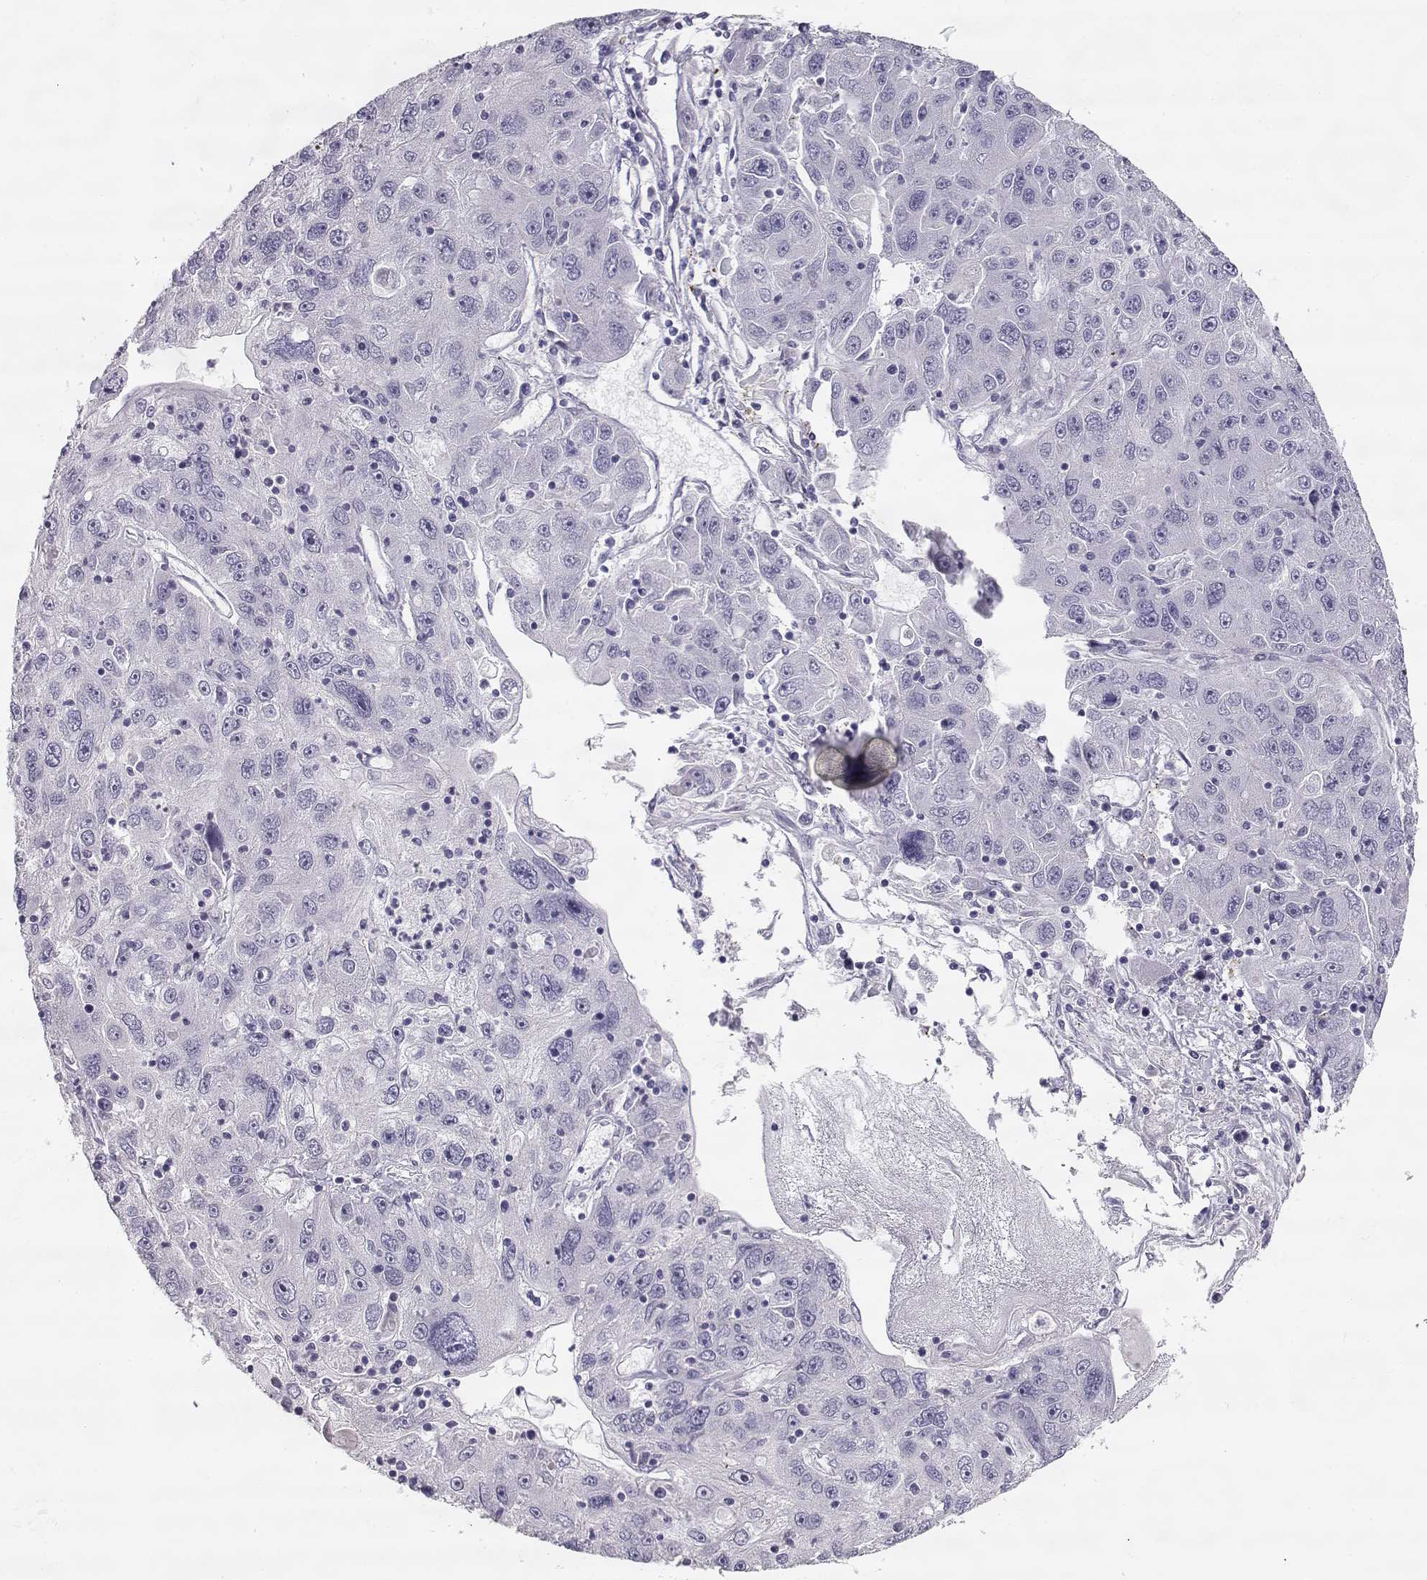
{"staining": {"intensity": "negative", "quantity": "none", "location": "none"}, "tissue": "stomach cancer", "cell_type": "Tumor cells", "image_type": "cancer", "snomed": [{"axis": "morphology", "description": "Adenocarcinoma, NOS"}, {"axis": "topography", "description": "Stomach"}], "caption": "This is a image of immunohistochemistry staining of stomach cancer (adenocarcinoma), which shows no staining in tumor cells. (DAB immunohistochemistry (IHC), high magnification).", "gene": "GLIPR1L2", "patient": {"sex": "male", "age": 56}}